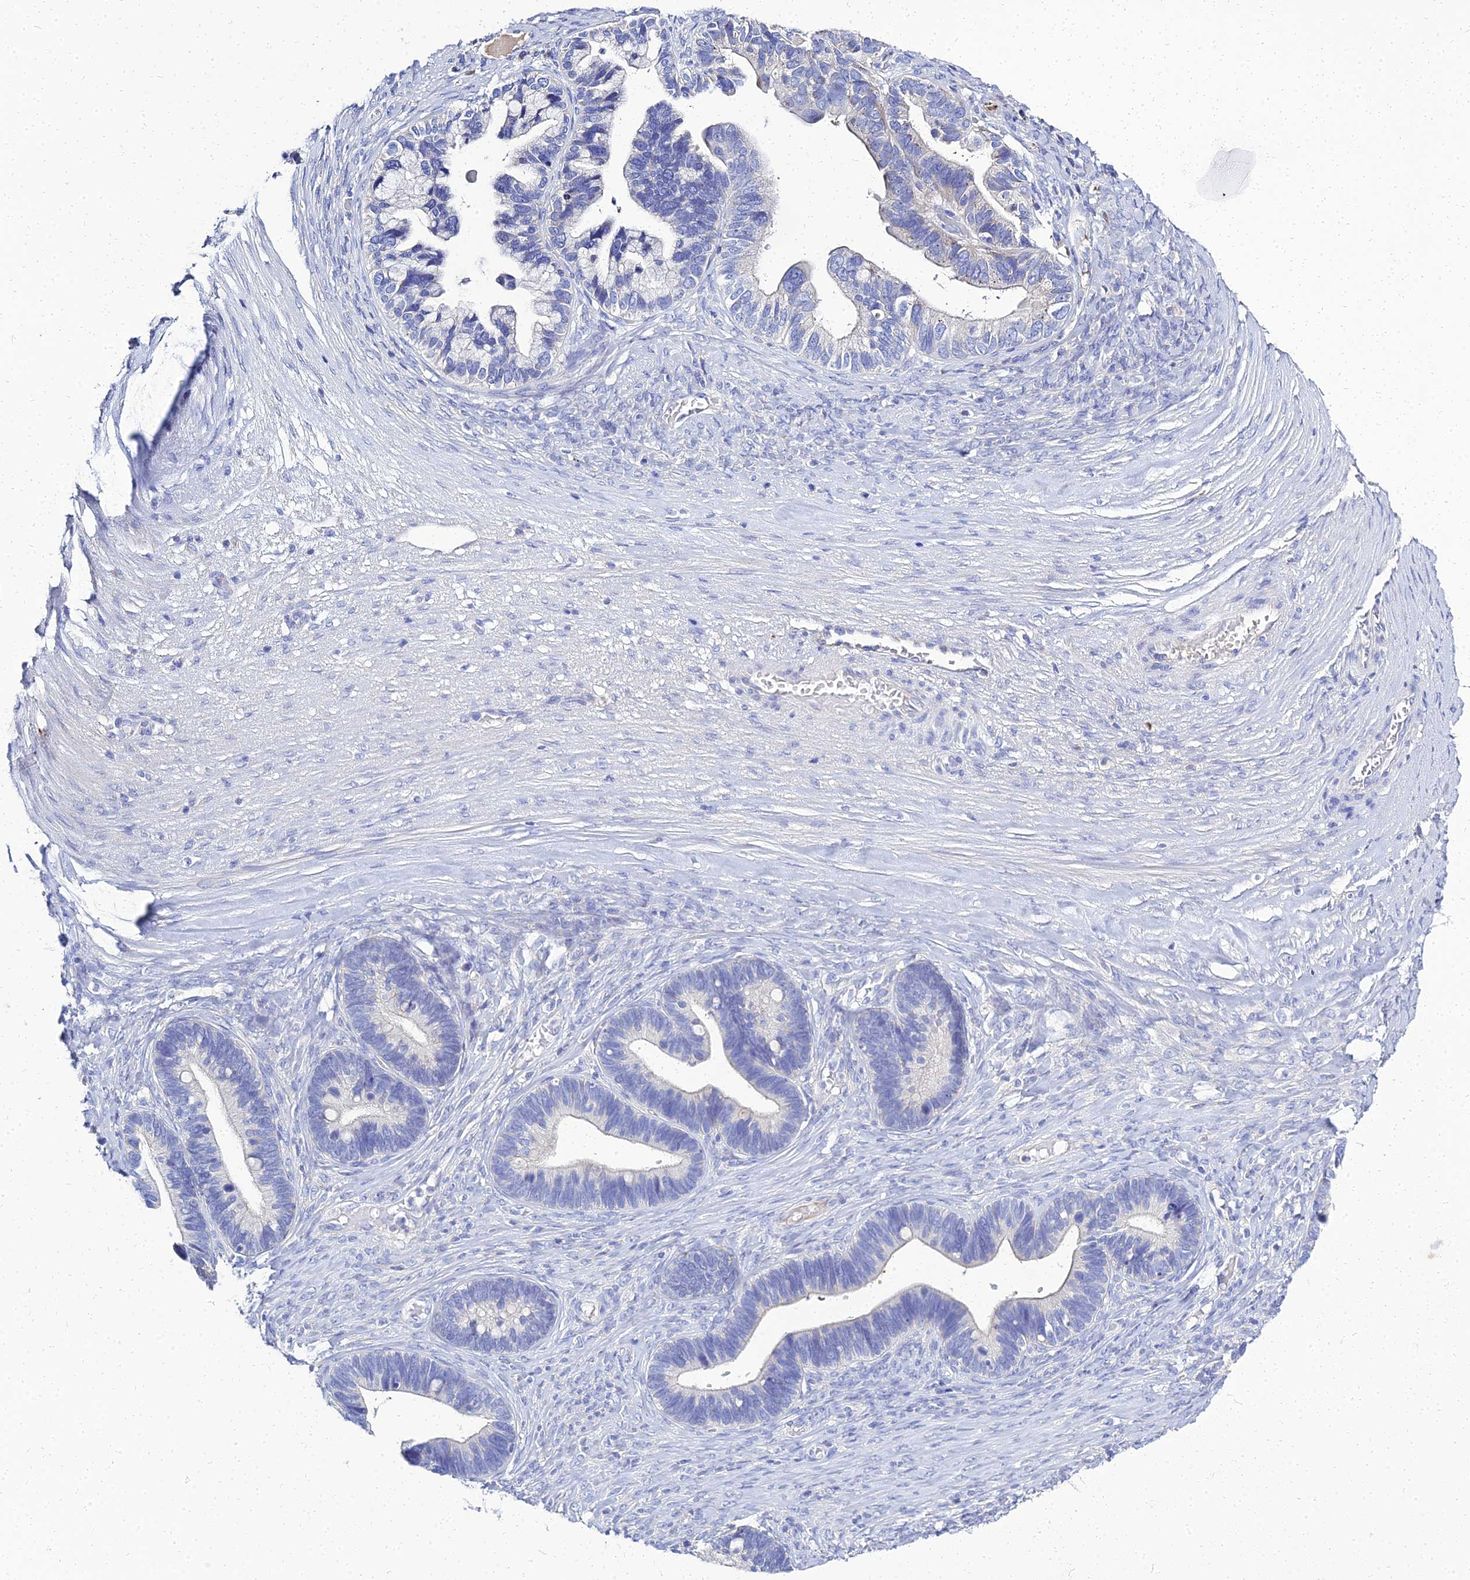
{"staining": {"intensity": "moderate", "quantity": "<25%", "location": "cytoplasmic/membranous"}, "tissue": "ovarian cancer", "cell_type": "Tumor cells", "image_type": "cancer", "snomed": [{"axis": "morphology", "description": "Cystadenocarcinoma, serous, NOS"}, {"axis": "topography", "description": "Ovary"}], "caption": "Immunohistochemistry (IHC) photomicrograph of neoplastic tissue: human ovarian serous cystadenocarcinoma stained using immunohistochemistry displays low levels of moderate protein expression localized specifically in the cytoplasmic/membranous of tumor cells, appearing as a cytoplasmic/membranous brown color.", "gene": "NPY", "patient": {"sex": "female", "age": 56}}